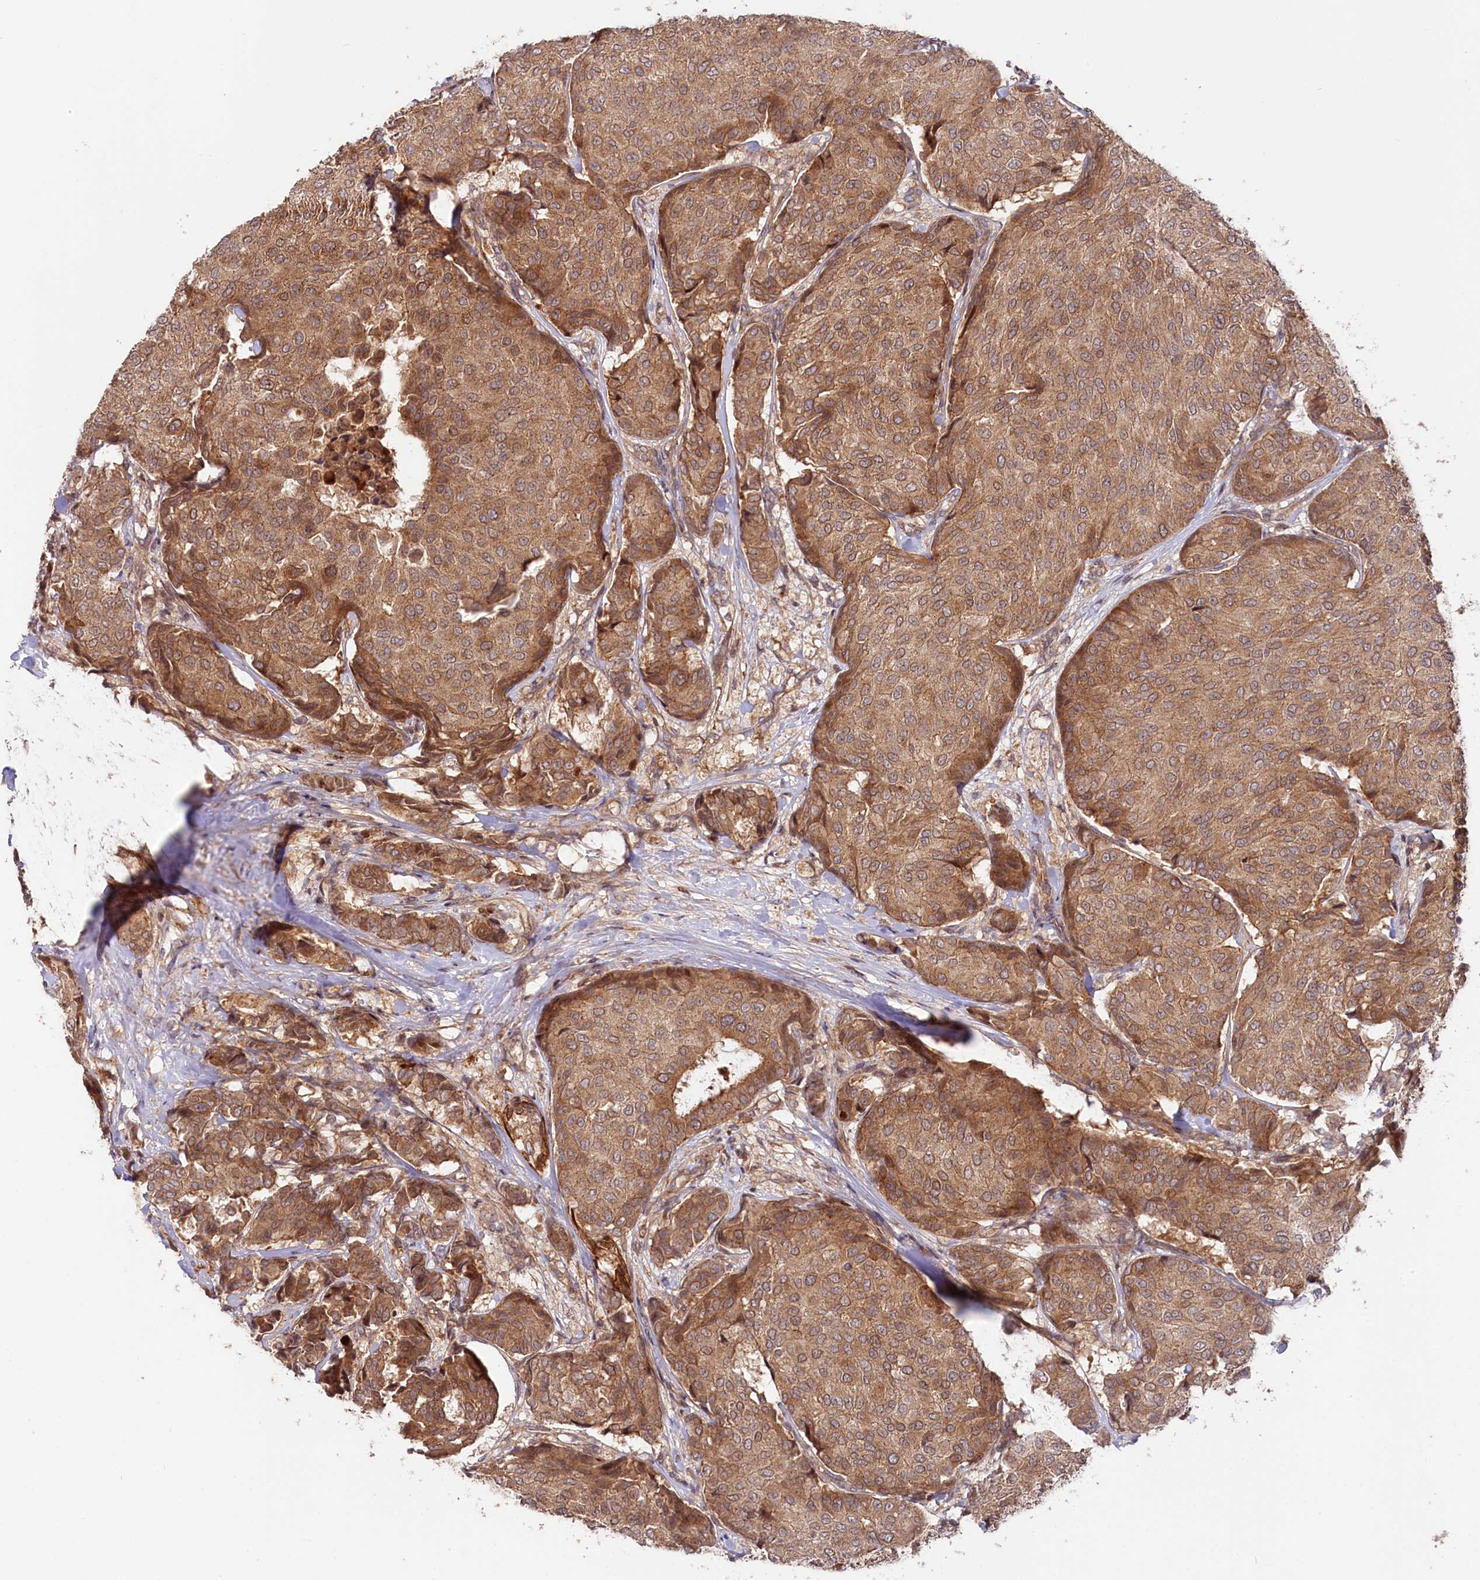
{"staining": {"intensity": "moderate", "quantity": ">75%", "location": "cytoplasmic/membranous"}, "tissue": "breast cancer", "cell_type": "Tumor cells", "image_type": "cancer", "snomed": [{"axis": "morphology", "description": "Duct carcinoma"}, {"axis": "topography", "description": "Breast"}], "caption": "IHC micrograph of neoplastic tissue: human breast cancer stained using immunohistochemistry (IHC) reveals medium levels of moderate protein expression localized specifically in the cytoplasmic/membranous of tumor cells, appearing as a cytoplasmic/membranous brown color.", "gene": "NEDD1", "patient": {"sex": "female", "age": 75}}